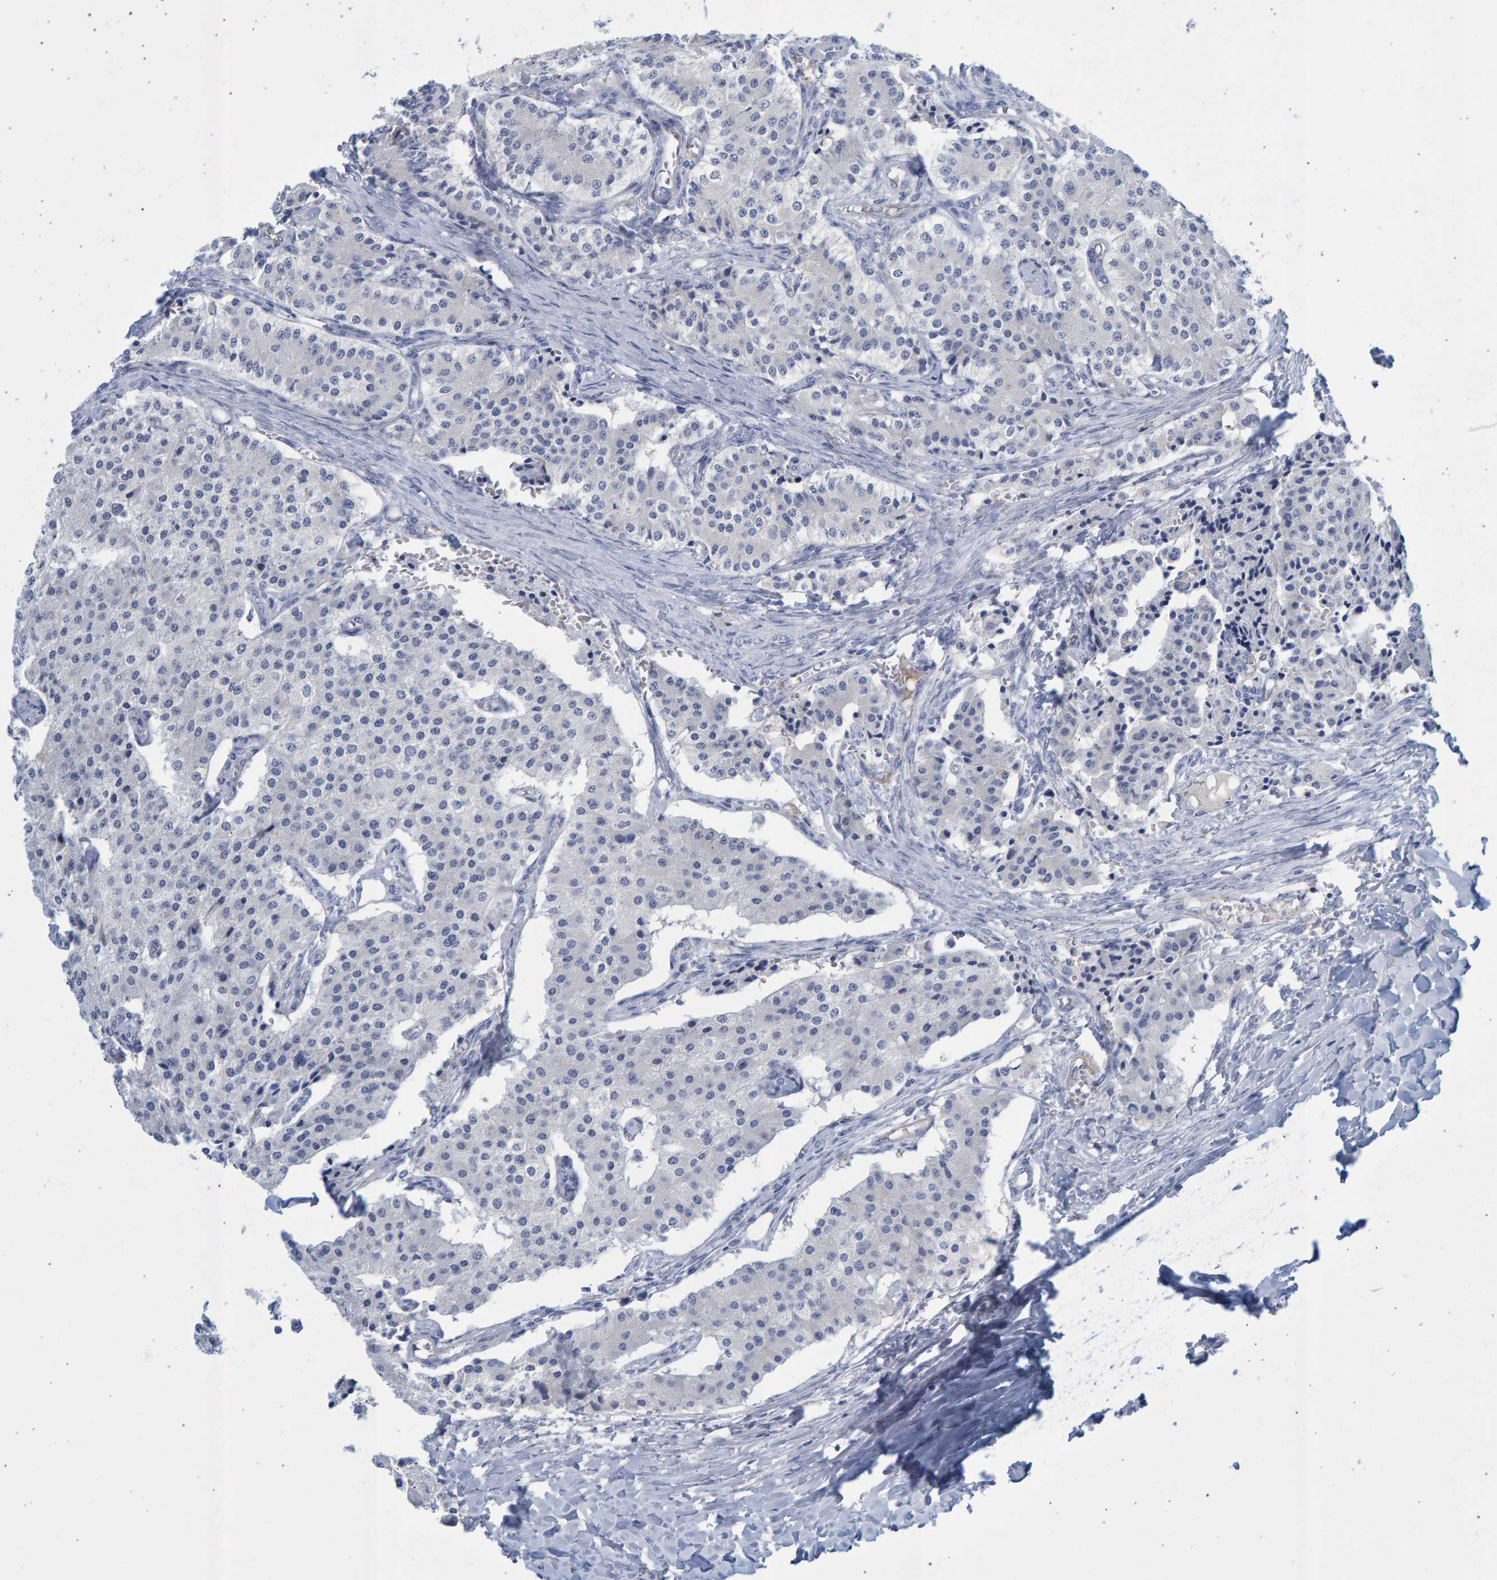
{"staining": {"intensity": "negative", "quantity": "none", "location": "none"}, "tissue": "carcinoid", "cell_type": "Tumor cells", "image_type": "cancer", "snomed": [{"axis": "morphology", "description": "Carcinoid, malignant, NOS"}, {"axis": "topography", "description": "Colon"}], "caption": "There is no significant positivity in tumor cells of carcinoid. Nuclei are stained in blue.", "gene": "SLC34A3", "patient": {"sex": "female", "age": 52}}